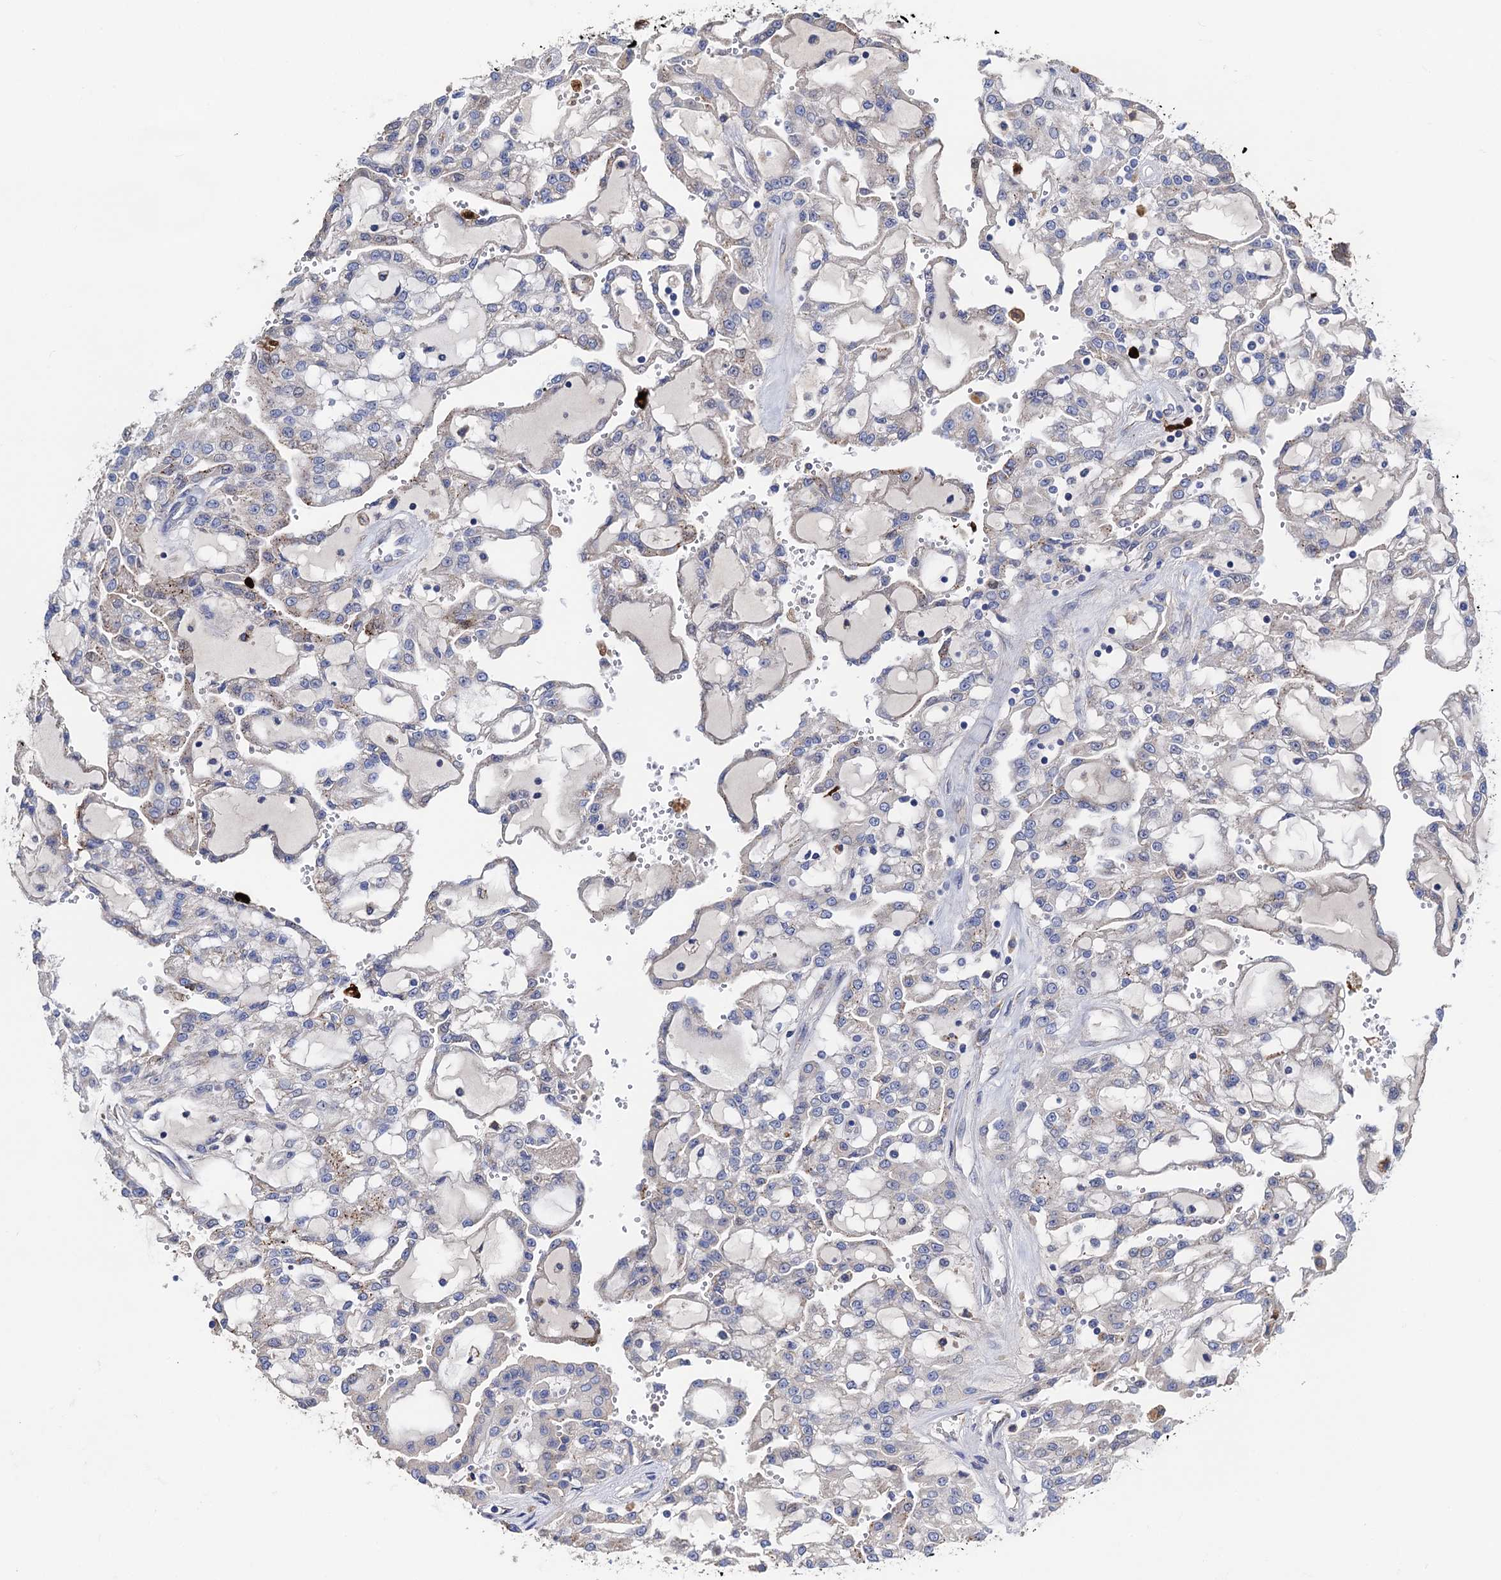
{"staining": {"intensity": "weak", "quantity": "<25%", "location": "cytoplasmic/membranous"}, "tissue": "renal cancer", "cell_type": "Tumor cells", "image_type": "cancer", "snomed": [{"axis": "morphology", "description": "Adenocarcinoma, NOS"}, {"axis": "topography", "description": "Kidney"}], "caption": "Tumor cells are negative for protein expression in human renal cancer. Nuclei are stained in blue.", "gene": "FREM3", "patient": {"sex": "male", "age": 63}}